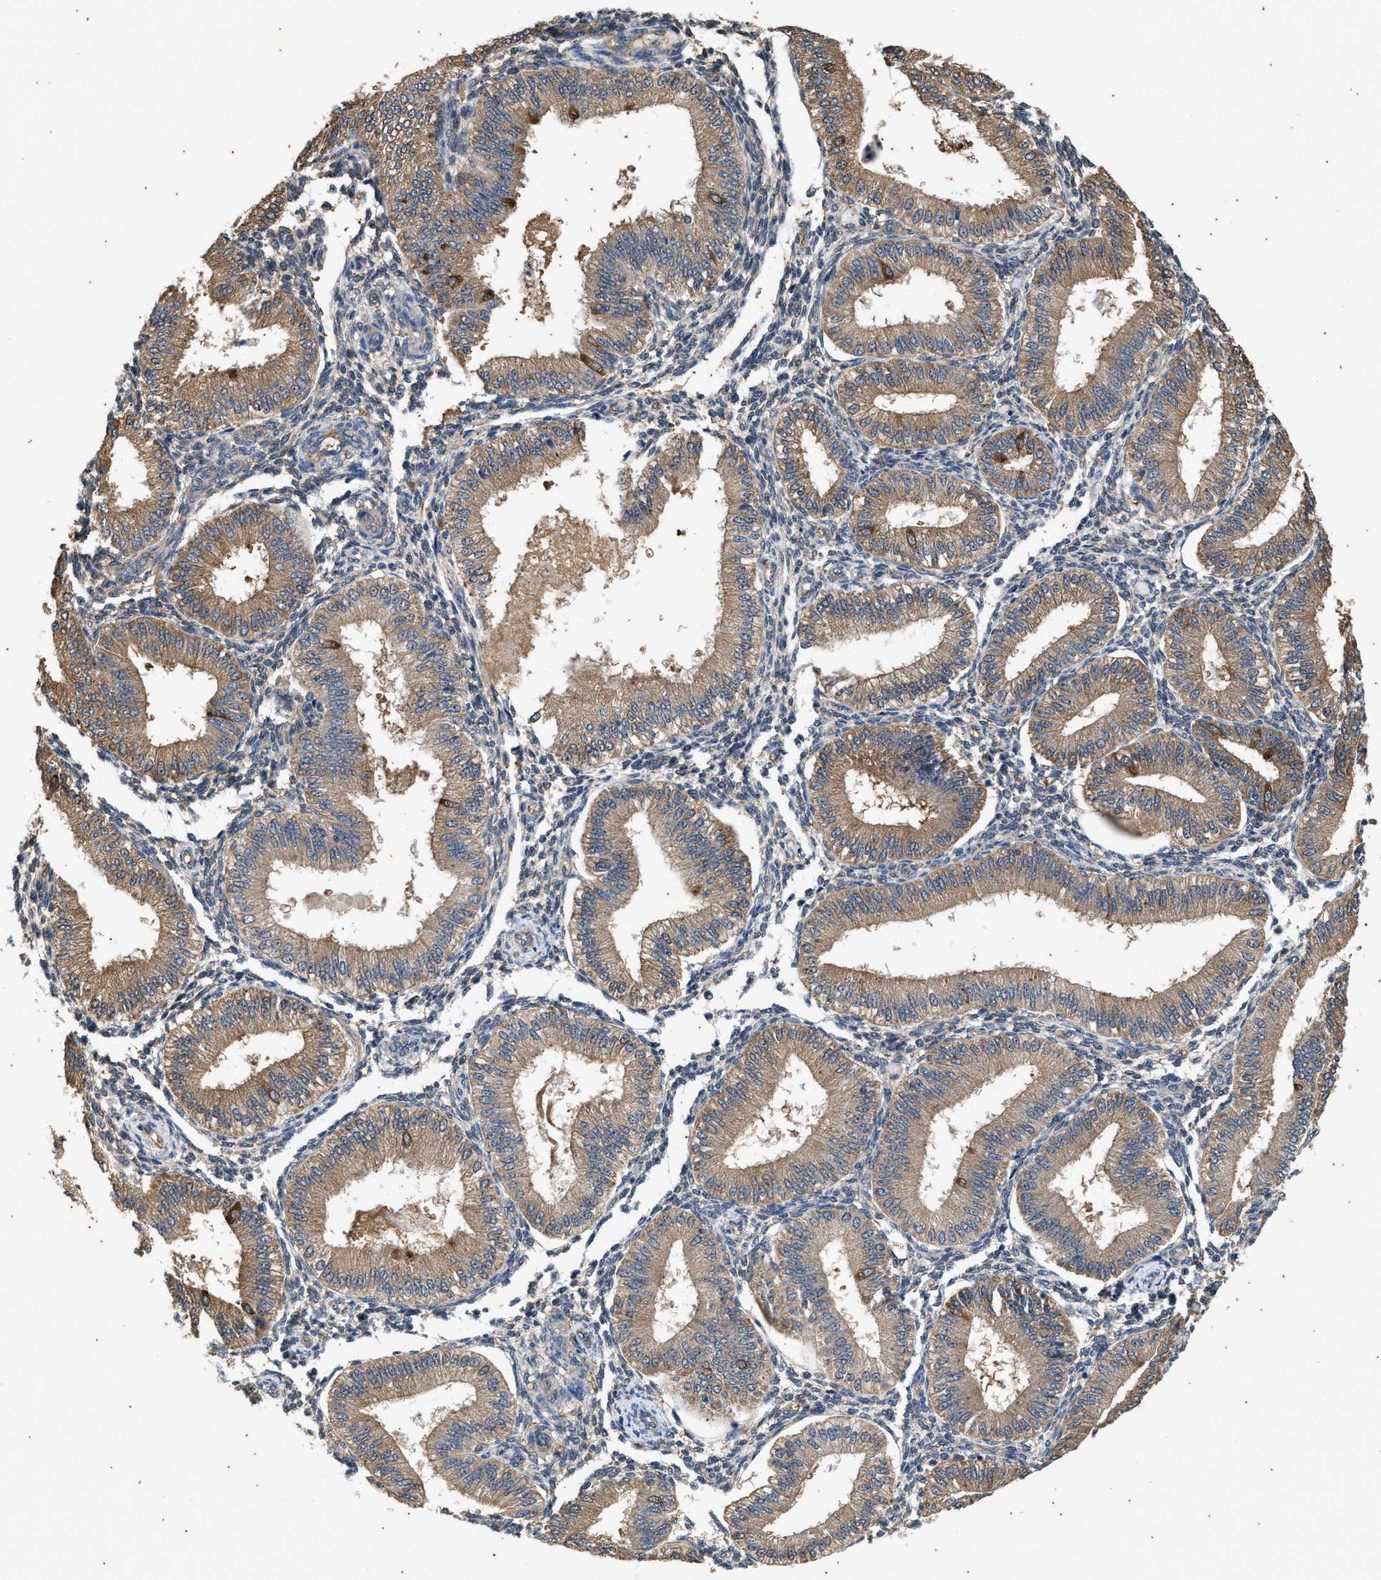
{"staining": {"intensity": "negative", "quantity": "none", "location": "none"}, "tissue": "endometrium", "cell_type": "Cells in endometrial stroma", "image_type": "normal", "snomed": [{"axis": "morphology", "description": "Normal tissue, NOS"}, {"axis": "topography", "description": "Endometrium"}], "caption": "This is an immunohistochemistry micrograph of normal endometrium. There is no expression in cells in endometrial stroma.", "gene": "COX19", "patient": {"sex": "female", "age": 39}}